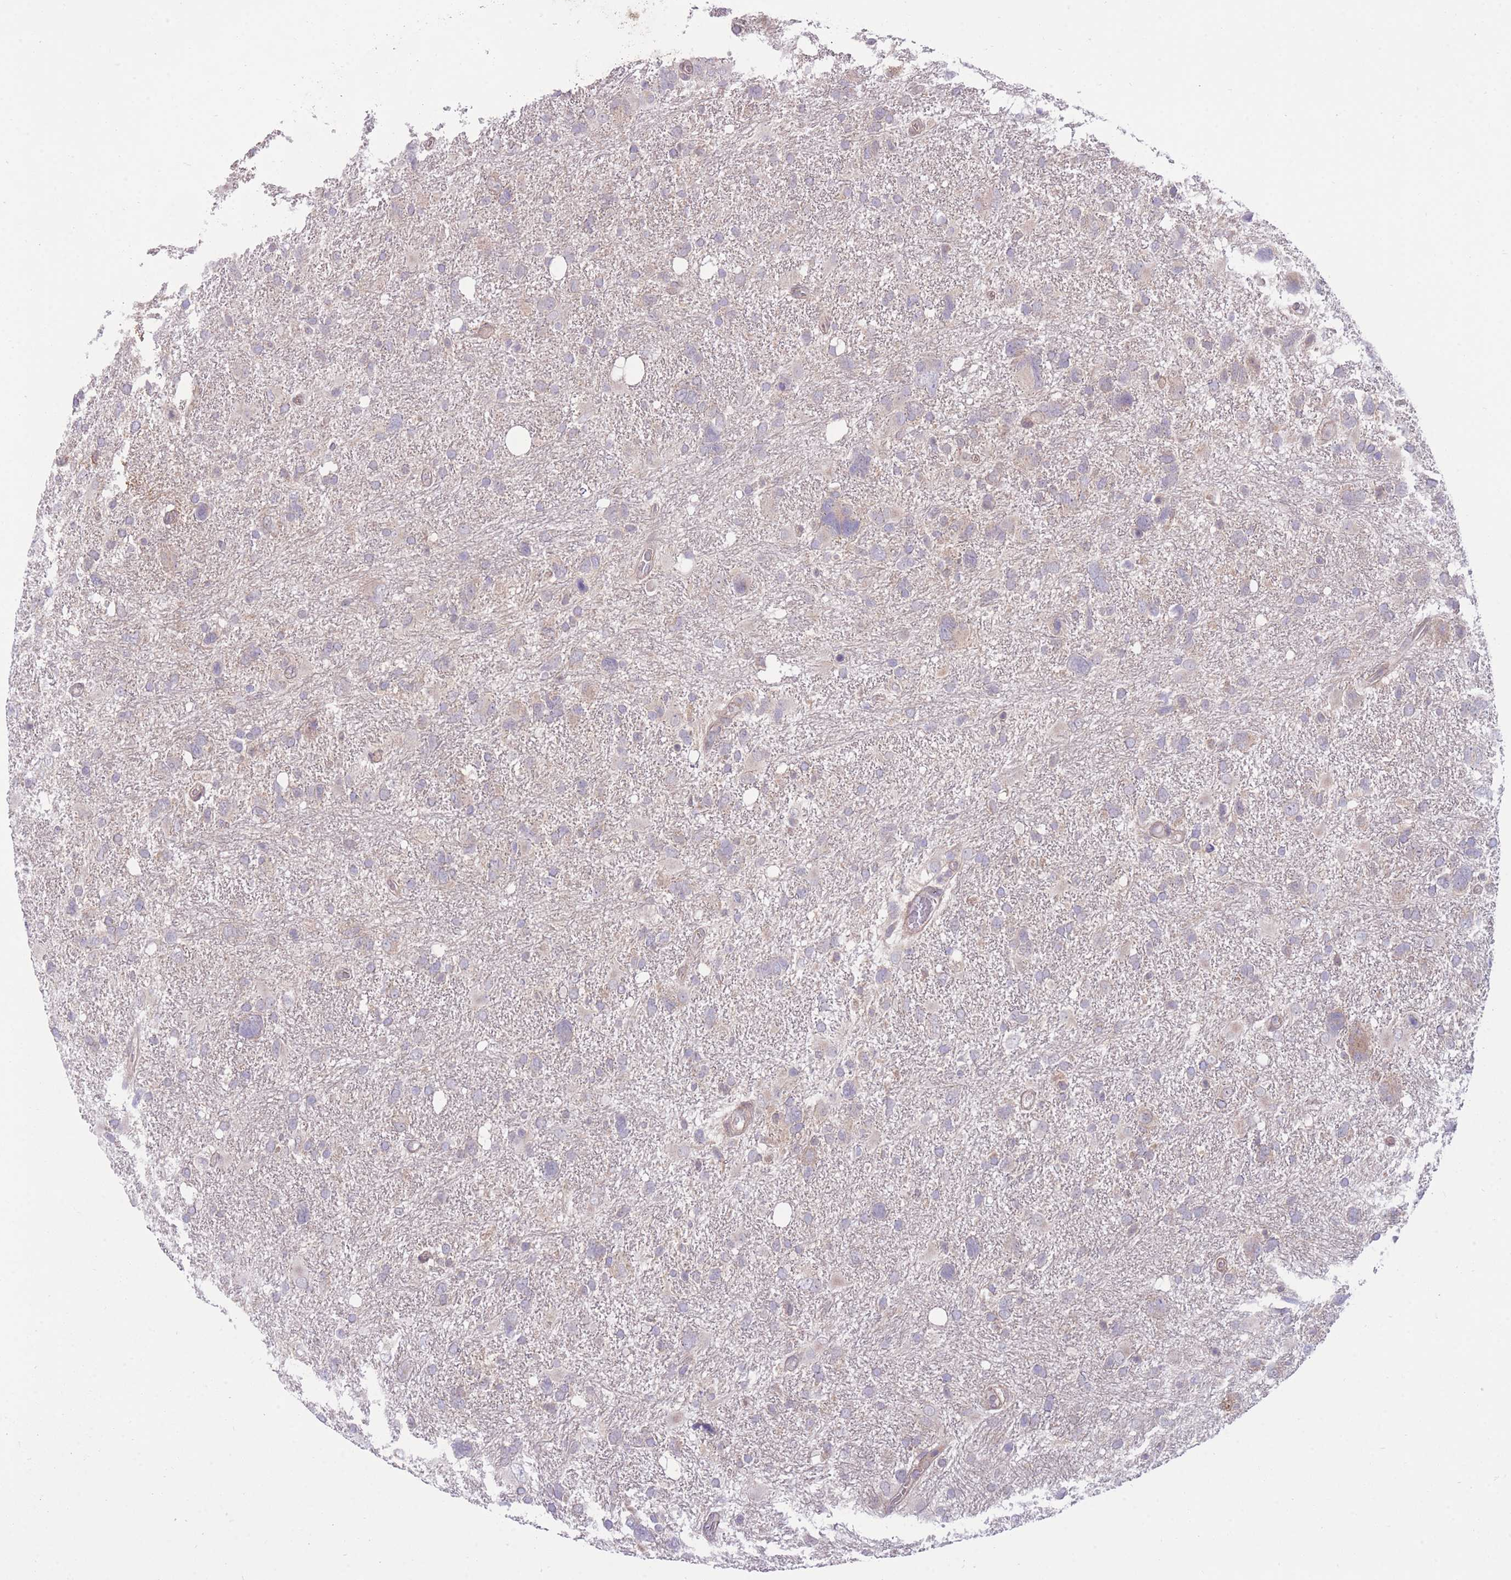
{"staining": {"intensity": "negative", "quantity": "none", "location": "none"}, "tissue": "glioma", "cell_type": "Tumor cells", "image_type": "cancer", "snomed": [{"axis": "morphology", "description": "Glioma, malignant, High grade"}, {"axis": "topography", "description": "Brain"}], "caption": "Tumor cells are negative for brown protein staining in malignant glioma (high-grade).", "gene": "RIC8A", "patient": {"sex": "male", "age": 61}}